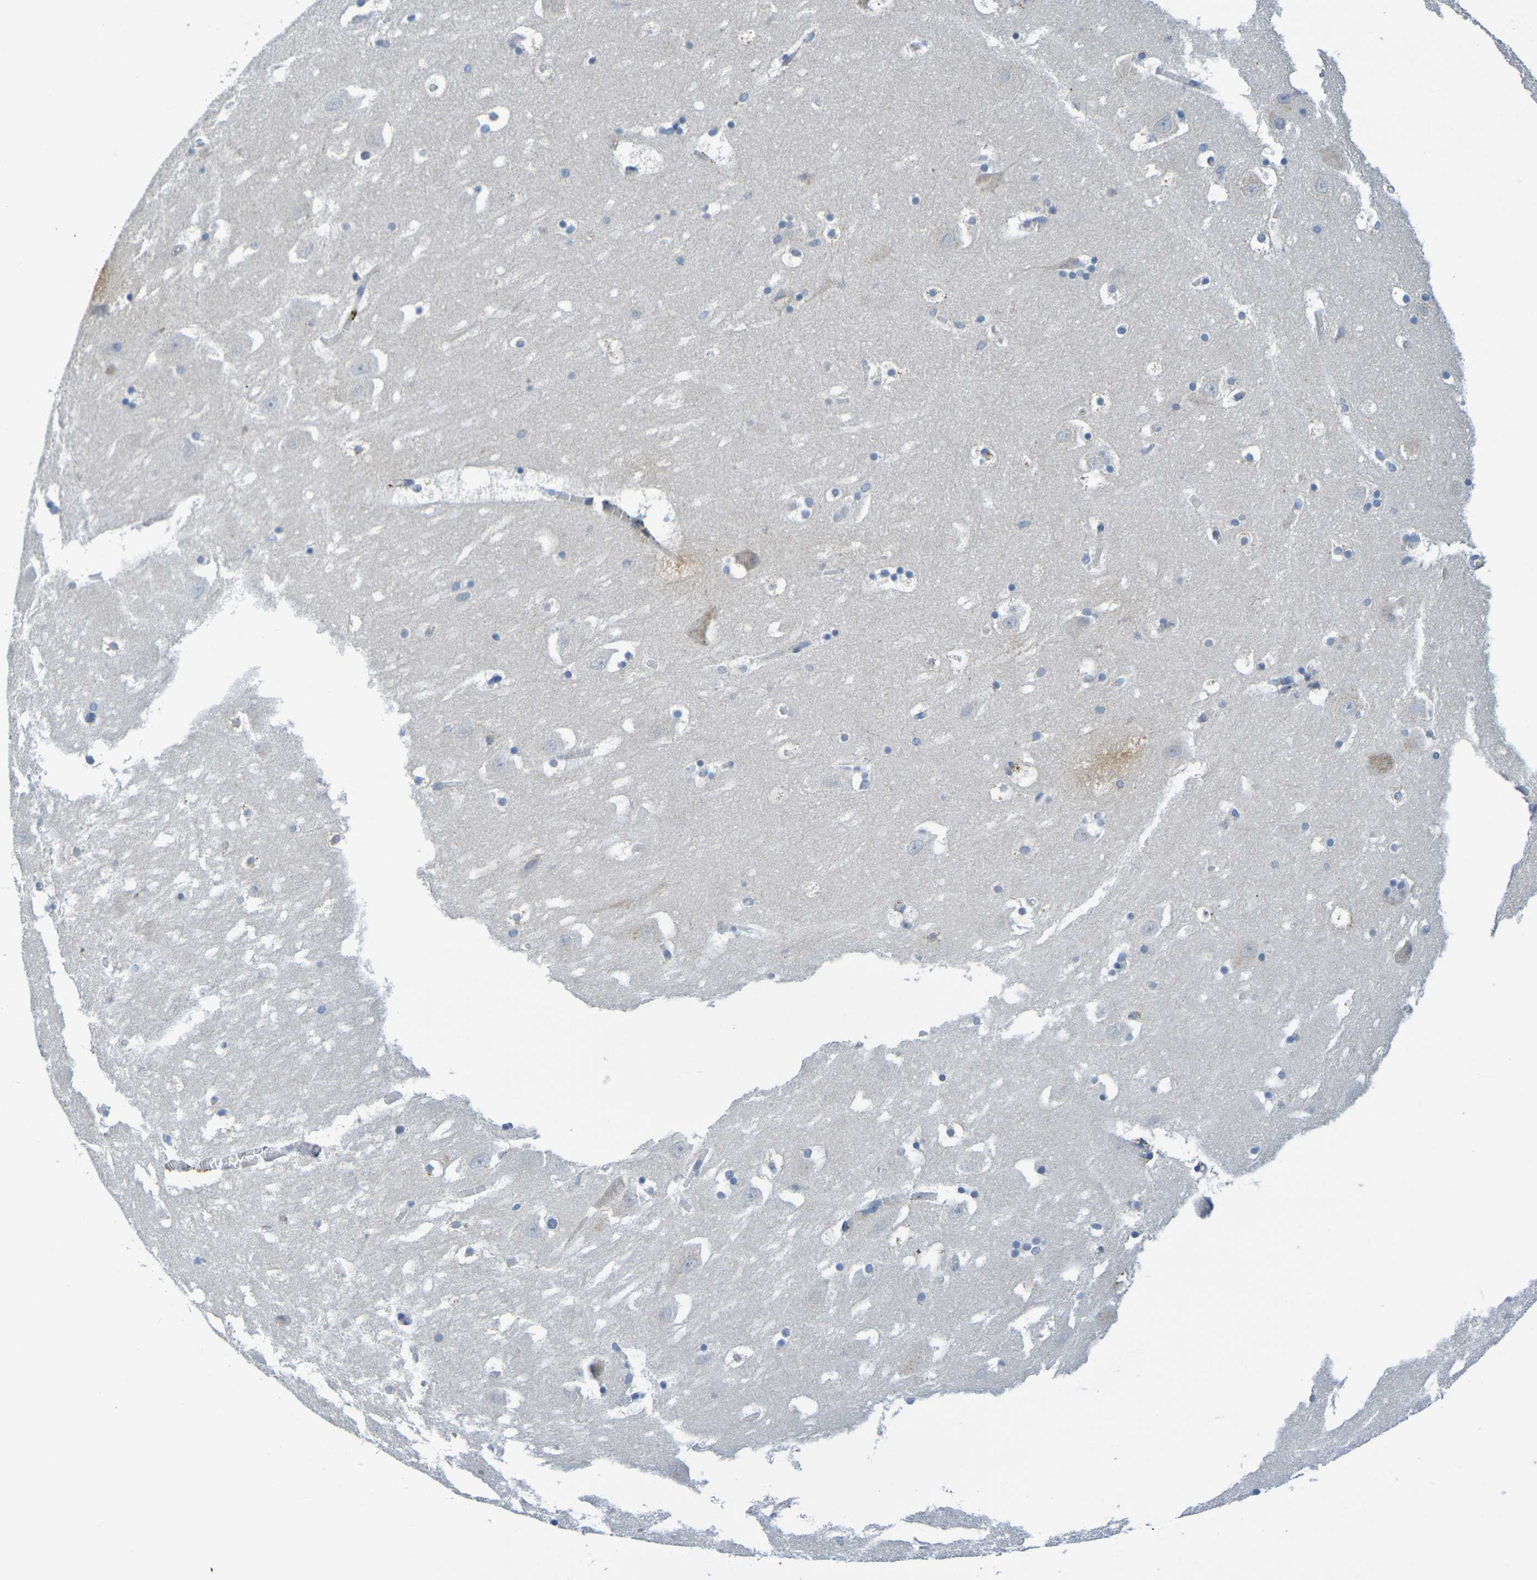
{"staining": {"intensity": "moderate", "quantity": "<25%", "location": "cytoplasmic/membranous"}, "tissue": "hippocampus", "cell_type": "Glial cells", "image_type": "normal", "snomed": [{"axis": "morphology", "description": "Normal tissue, NOS"}, {"axis": "topography", "description": "Hippocampus"}], "caption": "Immunohistochemistry (DAB) staining of benign human hippocampus displays moderate cytoplasmic/membranous protein staining in about <25% of glial cells.", "gene": "IL10", "patient": {"sex": "male", "age": 45}}